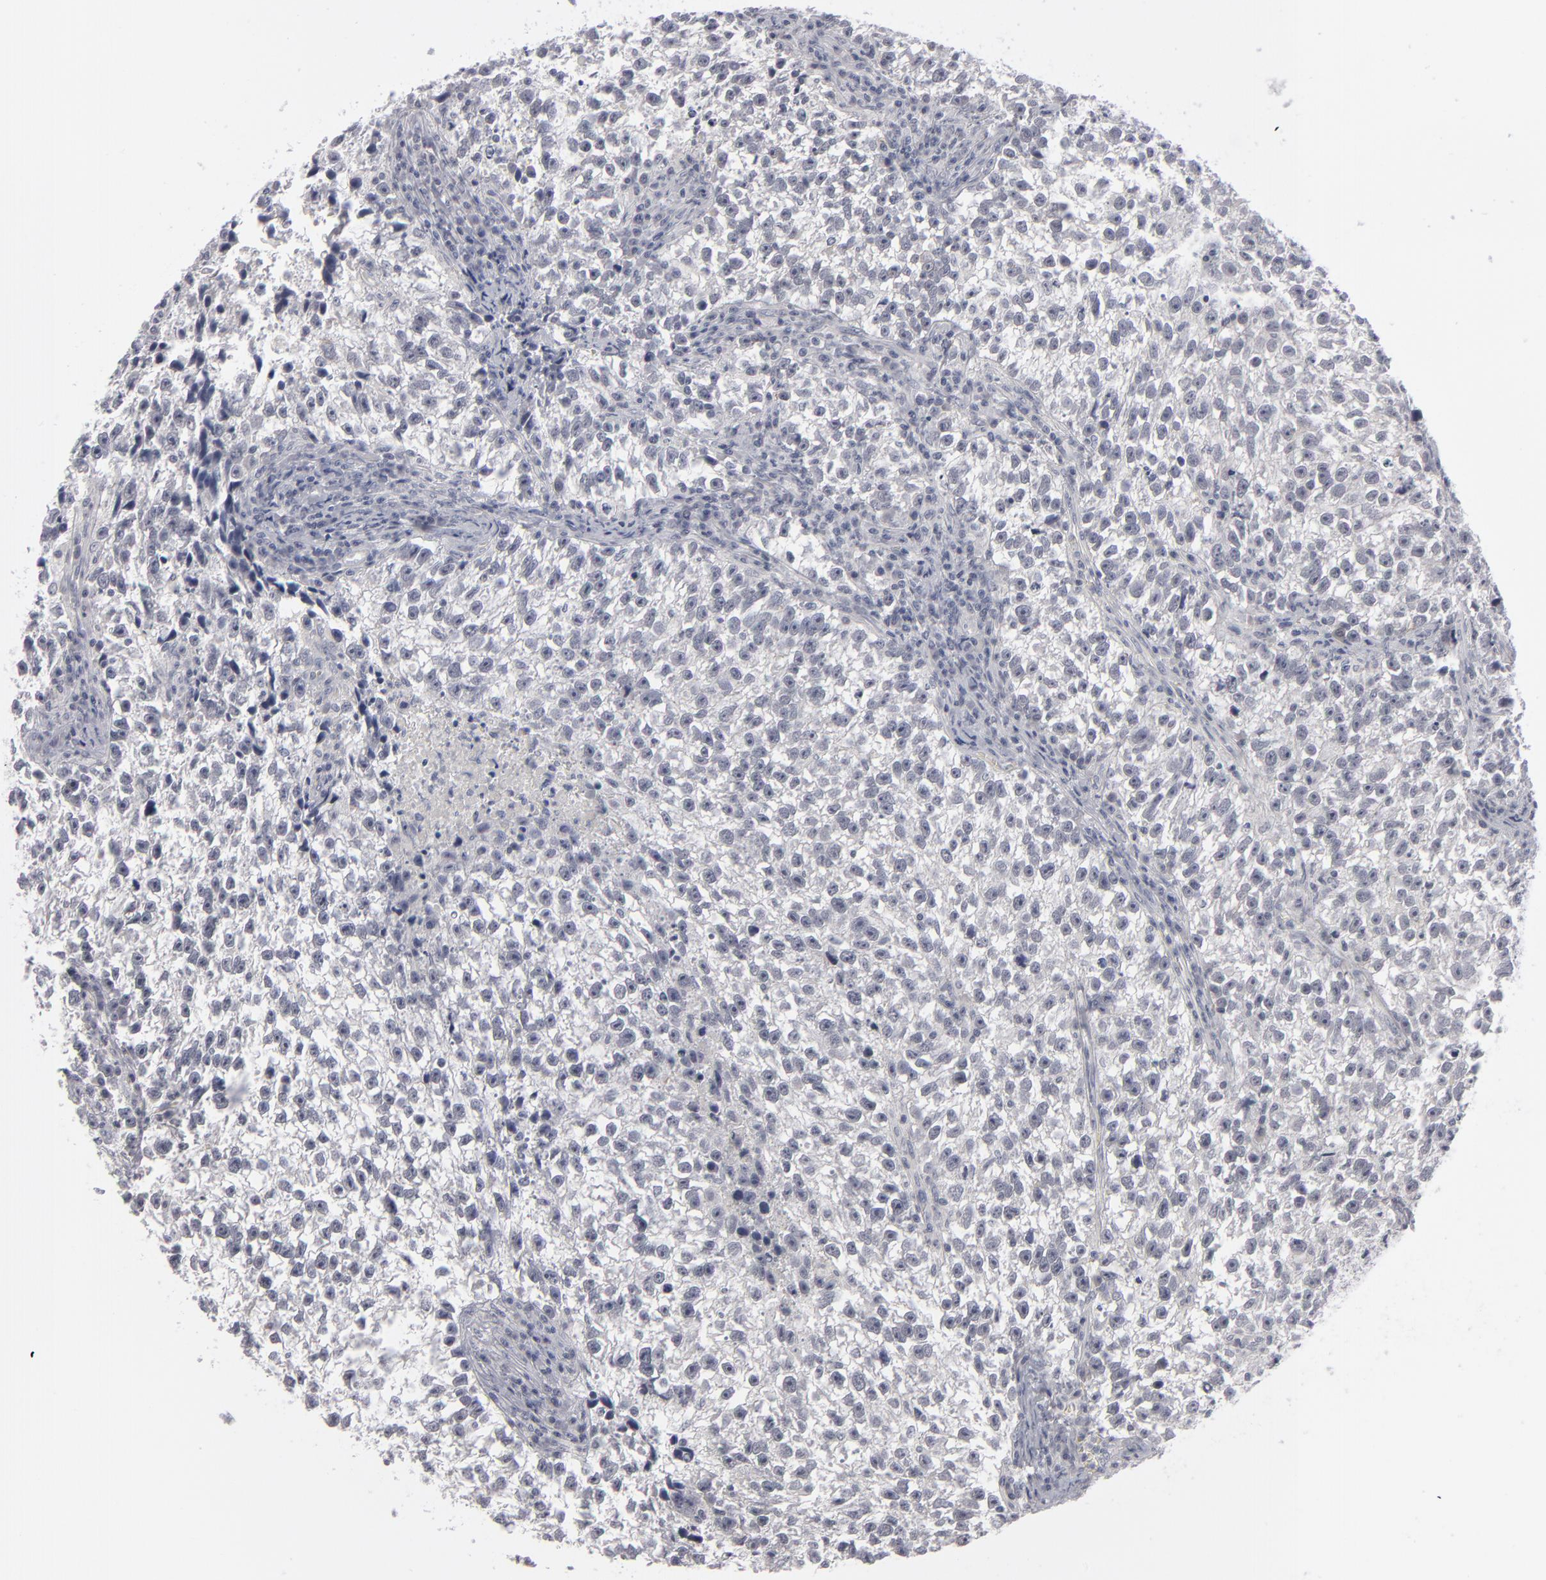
{"staining": {"intensity": "negative", "quantity": "none", "location": "none"}, "tissue": "testis cancer", "cell_type": "Tumor cells", "image_type": "cancer", "snomed": [{"axis": "morphology", "description": "Seminoma, NOS"}, {"axis": "topography", "description": "Testis"}], "caption": "This micrograph is of testis cancer (seminoma) stained with IHC to label a protein in brown with the nuclei are counter-stained blue. There is no positivity in tumor cells. The staining was performed using DAB to visualize the protein expression in brown, while the nuclei were stained in blue with hematoxylin (Magnification: 20x).", "gene": "KIAA1210", "patient": {"sex": "male", "age": 38}}